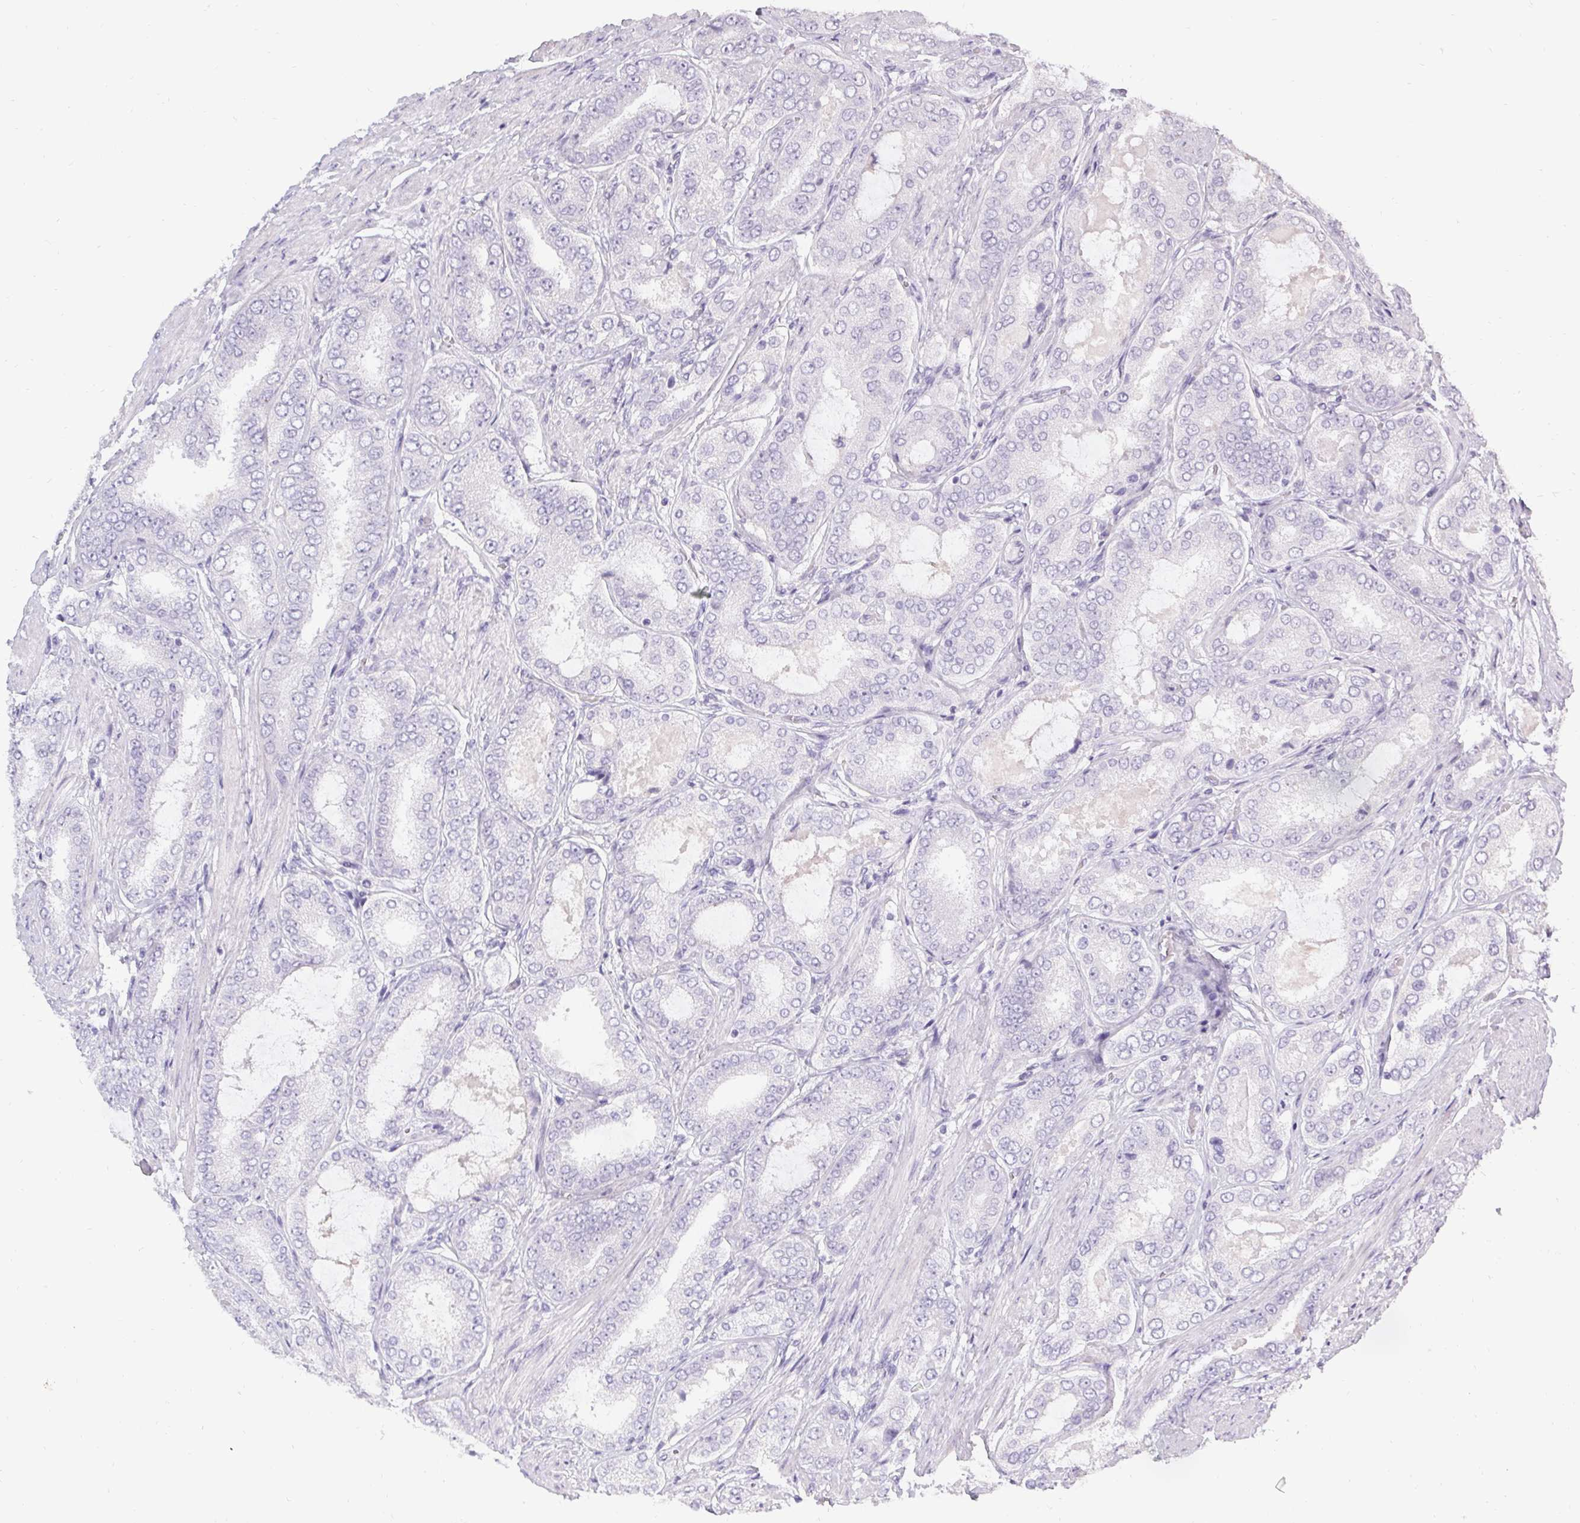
{"staining": {"intensity": "negative", "quantity": "none", "location": "none"}, "tissue": "prostate cancer", "cell_type": "Tumor cells", "image_type": "cancer", "snomed": [{"axis": "morphology", "description": "Adenocarcinoma, High grade"}, {"axis": "topography", "description": "Prostate"}], "caption": "IHC photomicrograph of prostate cancer (high-grade adenocarcinoma) stained for a protein (brown), which exhibits no expression in tumor cells.", "gene": "PMEL", "patient": {"sex": "male", "age": 63}}